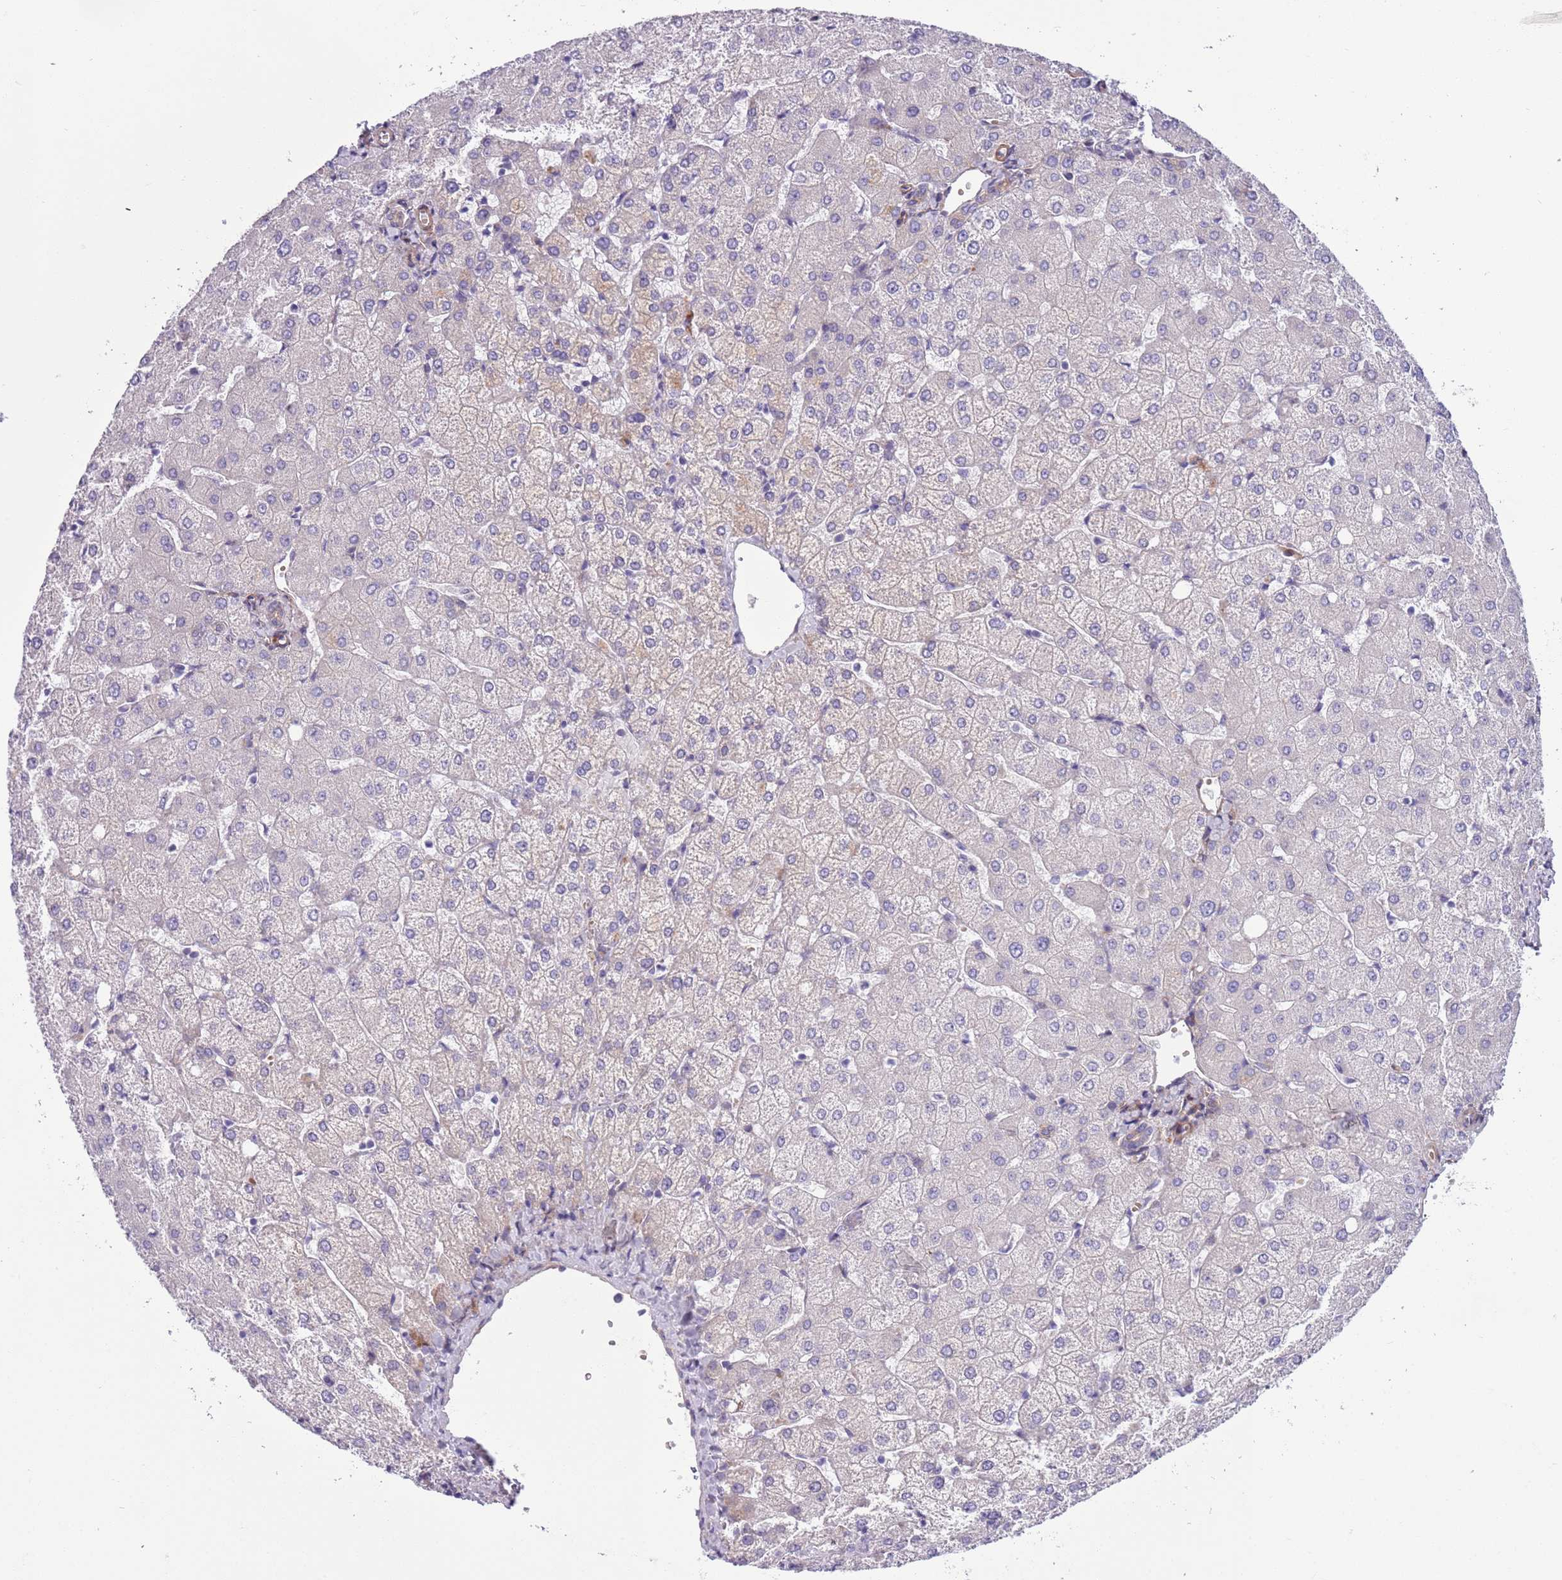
{"staining": {"intensity": "negative", "quantity": "none", "location": "none"}, "tissue": "liver", "cell_type": "Cholangiocytes", "image_type": "normal", "snomed": [{"axis": "morphology", "description": "Normal tissue, NOS"}, {"axis": "topography", "description": "Liver"}], "caption": "This is a histopathology image of IHC staining of benign liver, which shows no expression in cholangiocytes. (Brightfield microscopy of DAB (3,3'-diaminobenzidine) IHC at high magnification).", "gene": "MRPL32", "patient": {"sex": "female", "age": 54}}